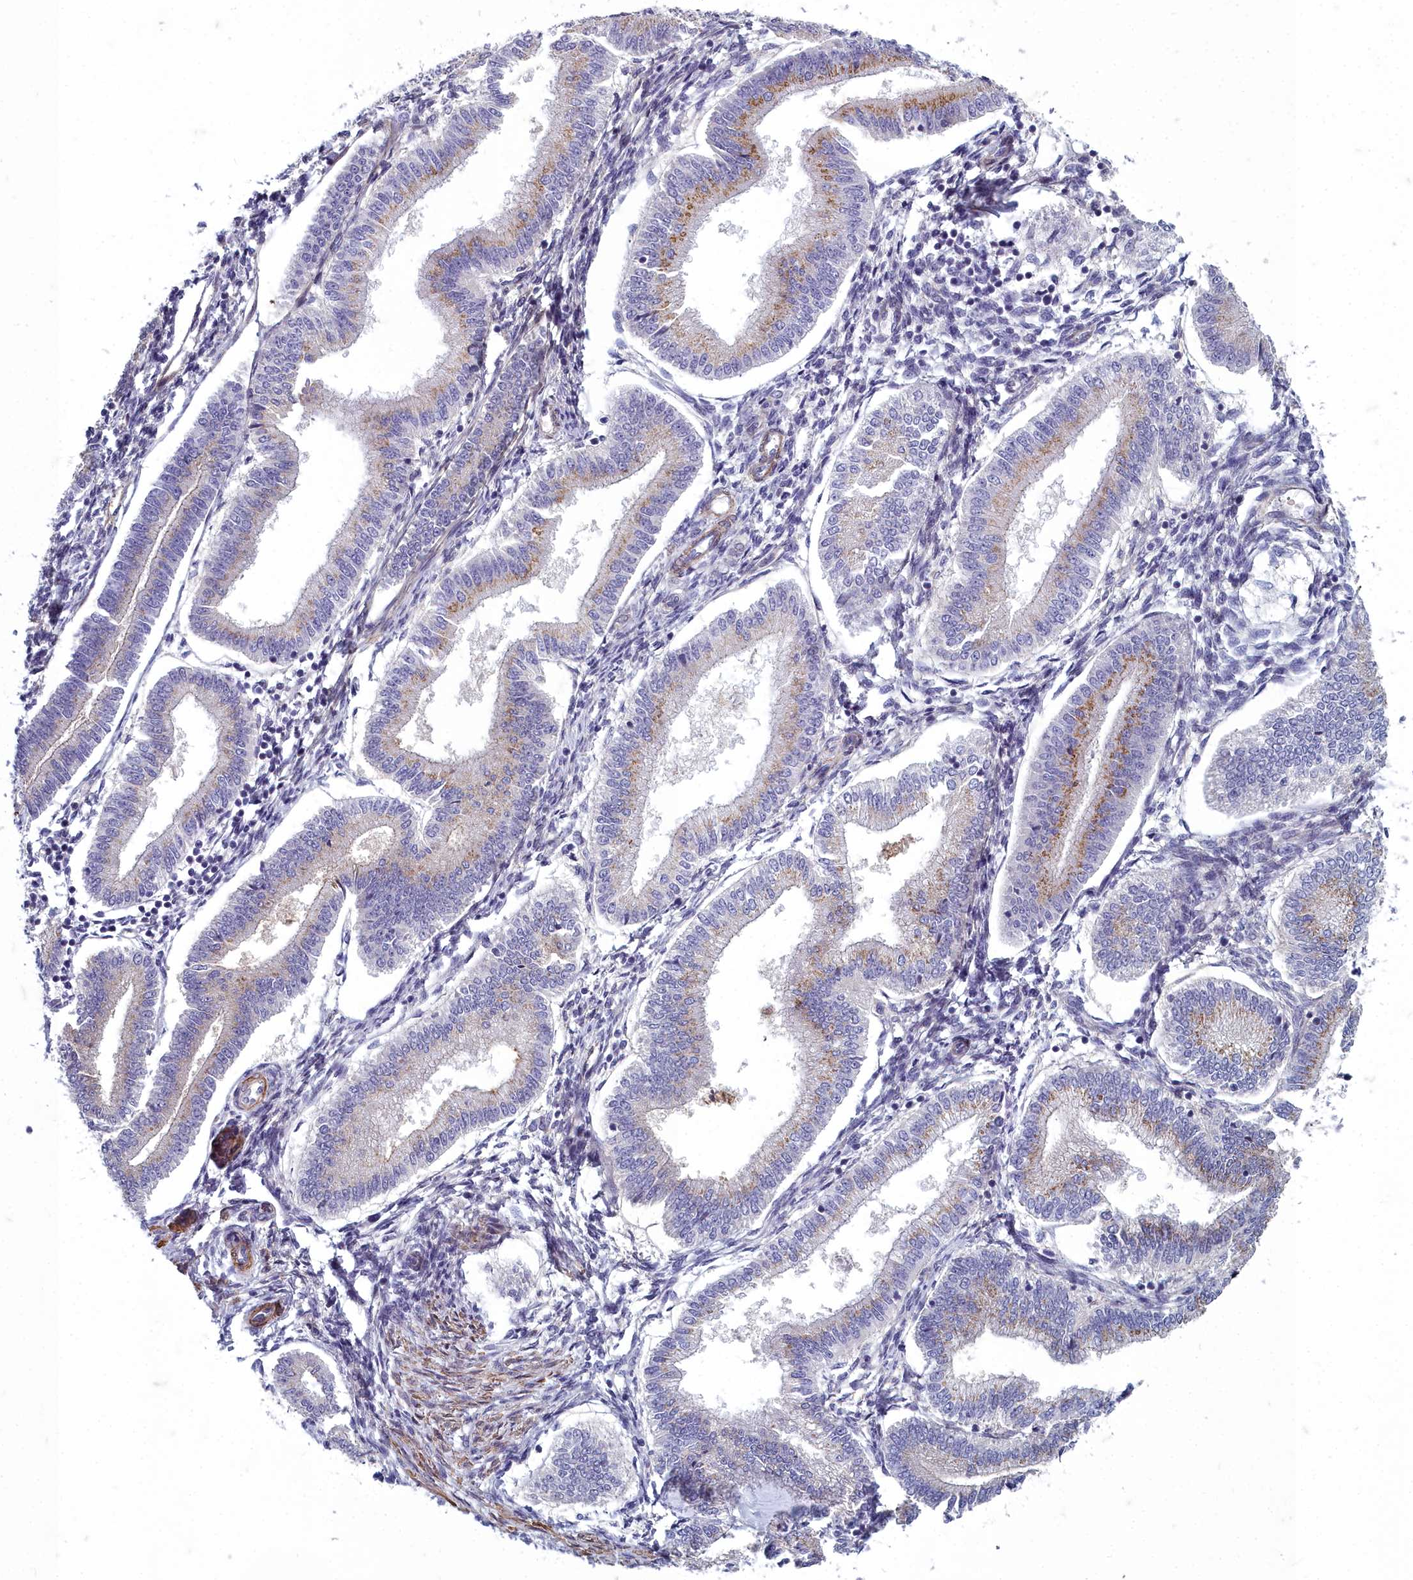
{"staining": {"intensity": "negative", "quantity": "none", "location": "none"}, "tissue": "endometrium", "cell_type": "Cells in endometrial stroma", "image_type": "normal", "snomed": [{"axis": "morphology", "description": "Normal tissue, NOS"}, {"axis": "topography", "description": "Endometrium"}], "caption": "High magnification brightfield microscopy of normal endometrium stained with DAB (3,3'-diaminobenzidine) (brown) and counterstained with hematoxylin (blue): cells in endometrial stroma show no significant expression.", "gene": "ZNF626", "patient": {"sex": "female", "age": 39}}